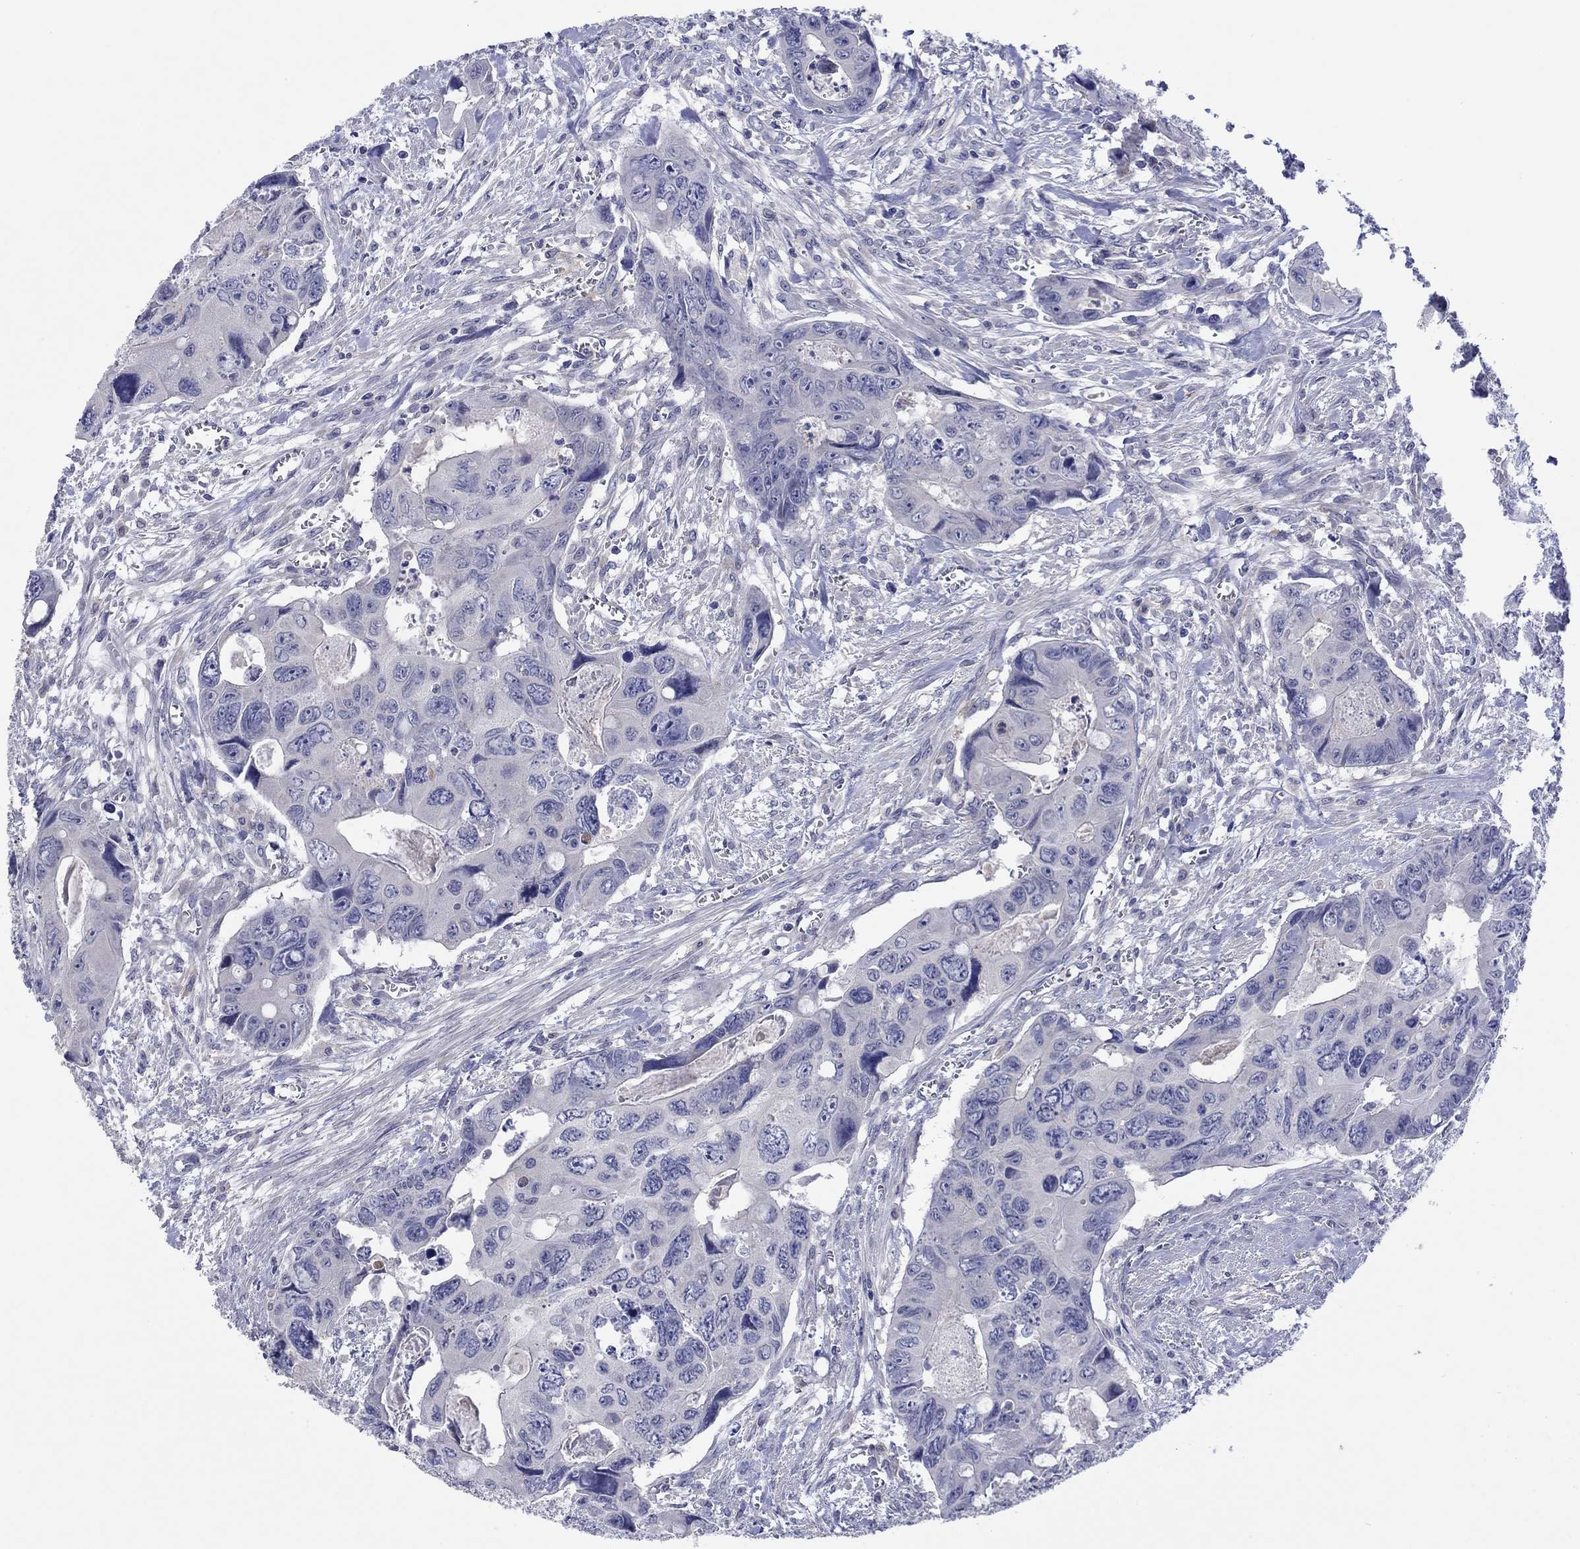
{"staining": {"intensity": "negative", "quantity": "none", "location": "none"}, "tissue": "colorectal cancer", "cell_type": "Tumor cells", "image_type": "cancer", "snomed": [{"axis": "morphology", "description": "Adenocarcinoma, NOS"}, {"axis": "topography", "description": "Rectum"}], "caption": "The micrograph exhibits no significant expression in tumor cells of colorectal cancer (adenocarcinoma).", "gene": "HDC", "patient": {"sex": "male", "age": 62}}